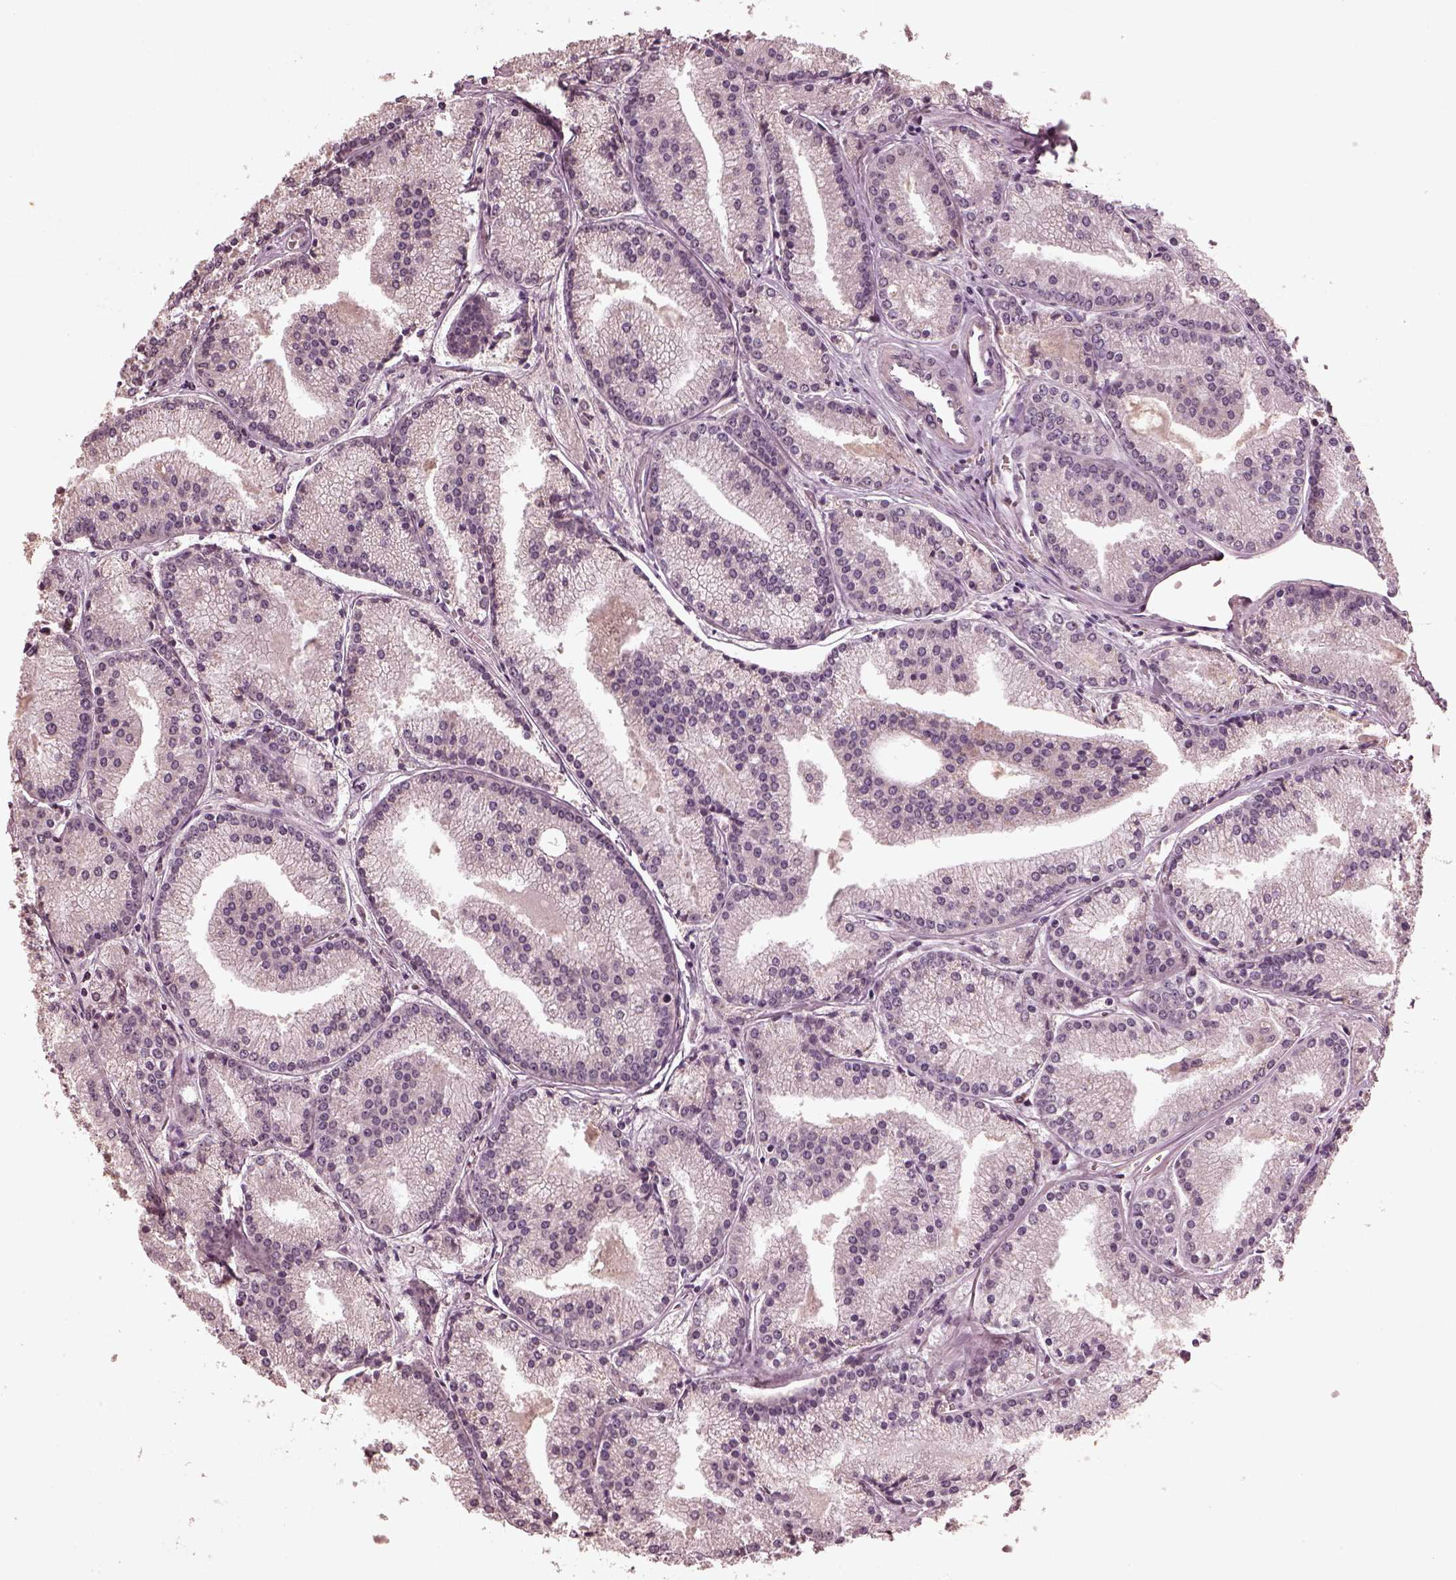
{"staining": {"intensity": "negative", "quantity": "none", "location": "none"}, "tissue": "prostate cancer", "cell_type": "Tumor cells", "image_type": "cancer", "snomed": [{"axis": "morphology", "description": "Adenocarcinoma, NOS"}, {"axis": "topography", "description": "Prostate"}], "caption": "Tumor cells are negative for protein expression in human prostate cancer (adenocarcinoma). (DAB IHC with hematoxylin counter stain).", "gene": "CALR3", "patient": {"sex": "male", "age": 72}}